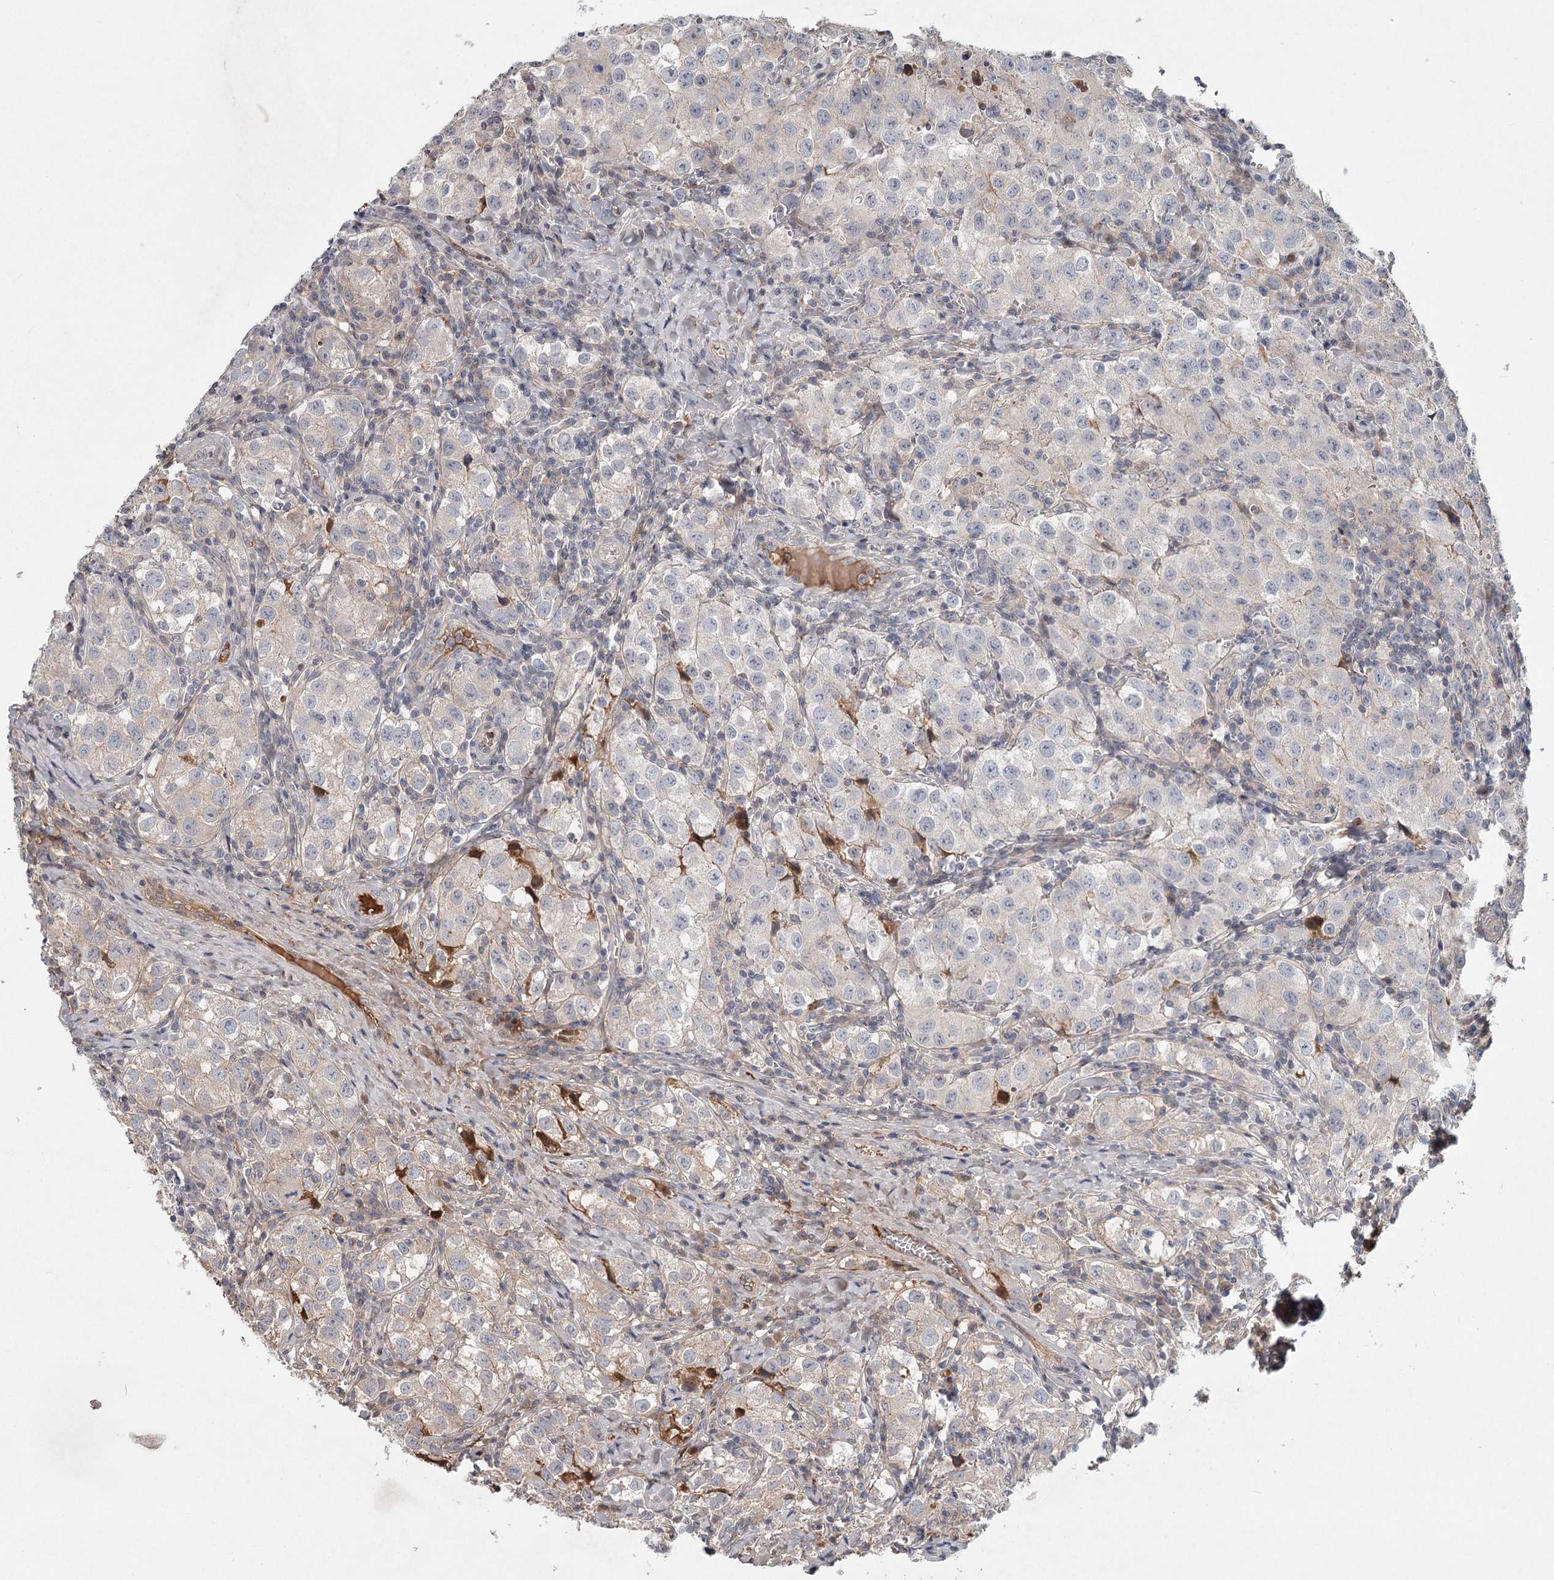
{"staining": {"intensity": "negative", "quantity": "none", "location": "none"}, "tissue": "testis cancer", "cell_type": "Tumor cells", "image_type": "cancer", "snomed": [{"axis": "morphology", "description": "Seminoma, NOS"}, {"axis": "morphology", "description": "Carcinoma, Embryonal, NOS"}, {"axis": "topography", "description": "Testis"}], "caption": "Protein analysis of embryonal carcinoma (testis) displays no significant expression in tumor cells.", "gene": "DHRS9", "patient": {"sex": "male", "age": 43}}